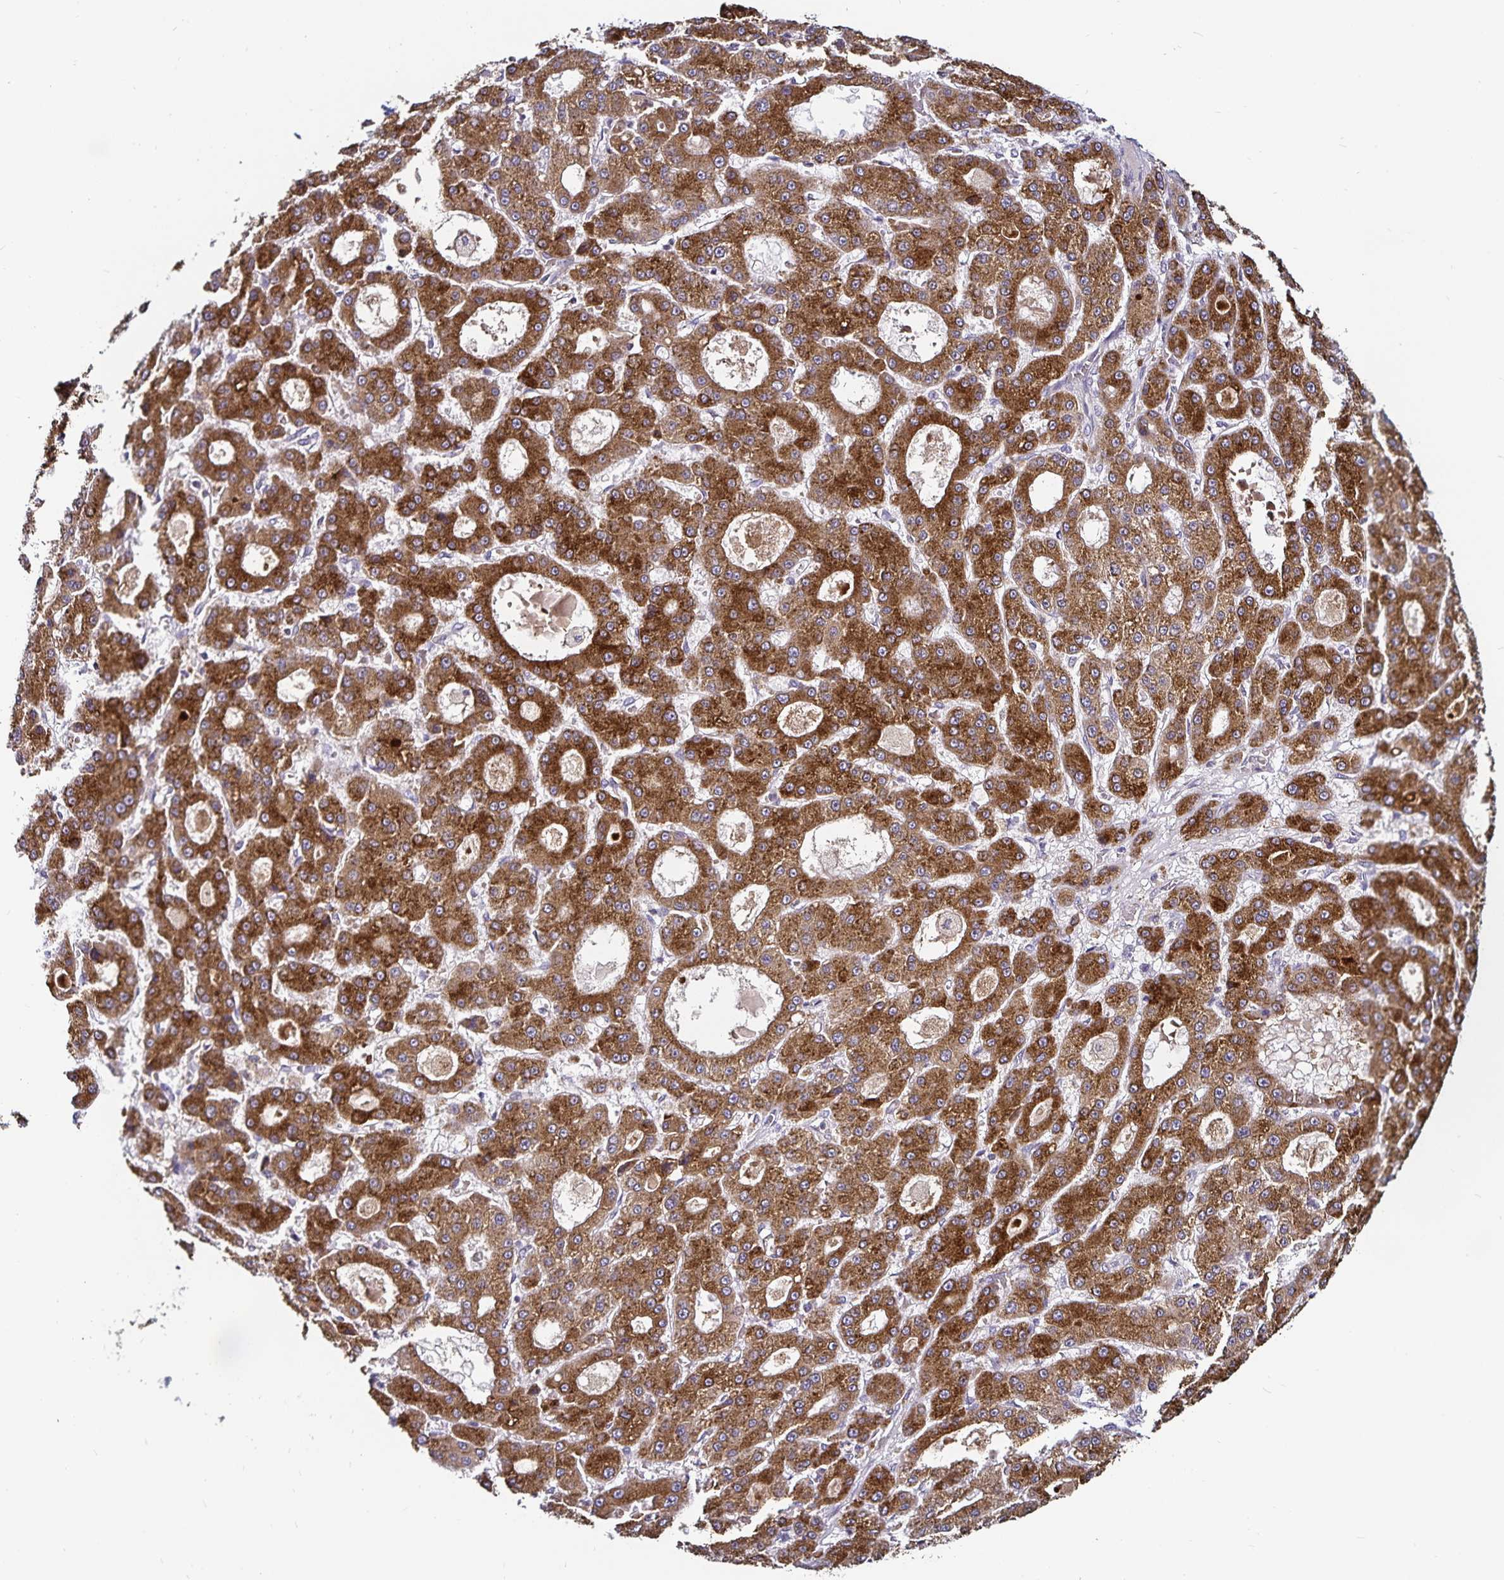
{"staining": {"intensity": "strong", "quantity": ">75%", "location": "cytoplasmic/membranous"}, "tissue": "liver cancer", "cell_type": "Tumor cells", "image_type": "cancer", "snomed": [{"axis": "morphology", "description": "Carcinoma, Hepatocellular, NOS"}, {"axis": "topography", "description": "Liver"}], "caption": "A photomicrograph of human liver hepatocellular carcinoma stained for a protein reveals strong cytoplasmic/membranous brown staining in tumor cells. The protein of interest is stained brown, and the nuclei are stained in blue (DAB (3,3'-diaminobenzidine) IHC with brightfield microscopy, high magnification).", "gene": "ACSL5", "patient": {"sex": "male", "age": 70}}